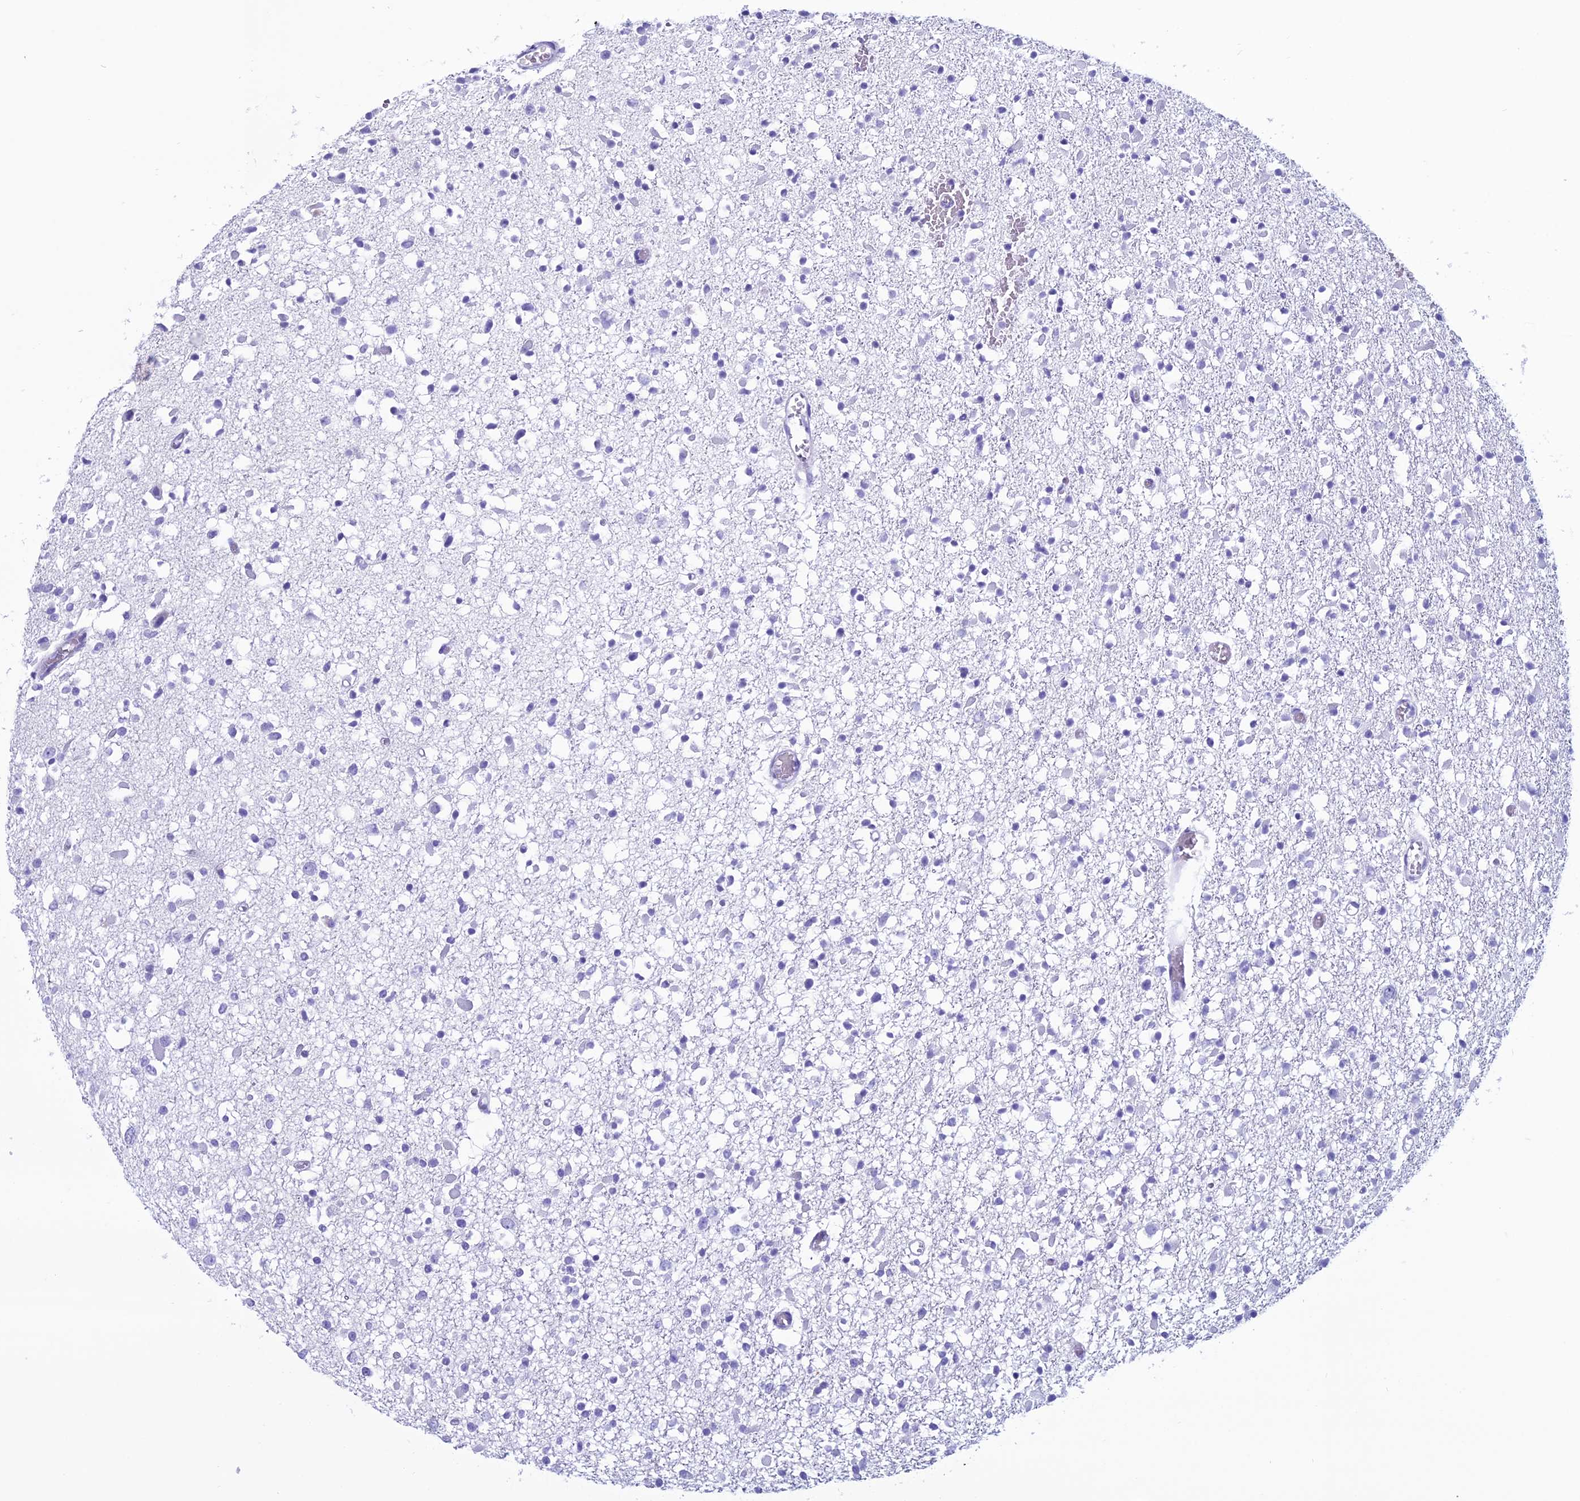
{"staining": {"intensity": "negative", "quantity": "none", "location": "none"}, "tissue": "glioma", "cell_type": "Tumor cells", "image_type": "cancer", "snomed": [{"axis": "morphology", "description": "Glioma, malignant, Low grade"}, {"axis": "topography", "description": "Brain"}], "caption": "Tumor cells show no significant expression in malignant glioma (low-grade).", "gene": "MZB1", "patient": {"sex": "female", "age": 22}}